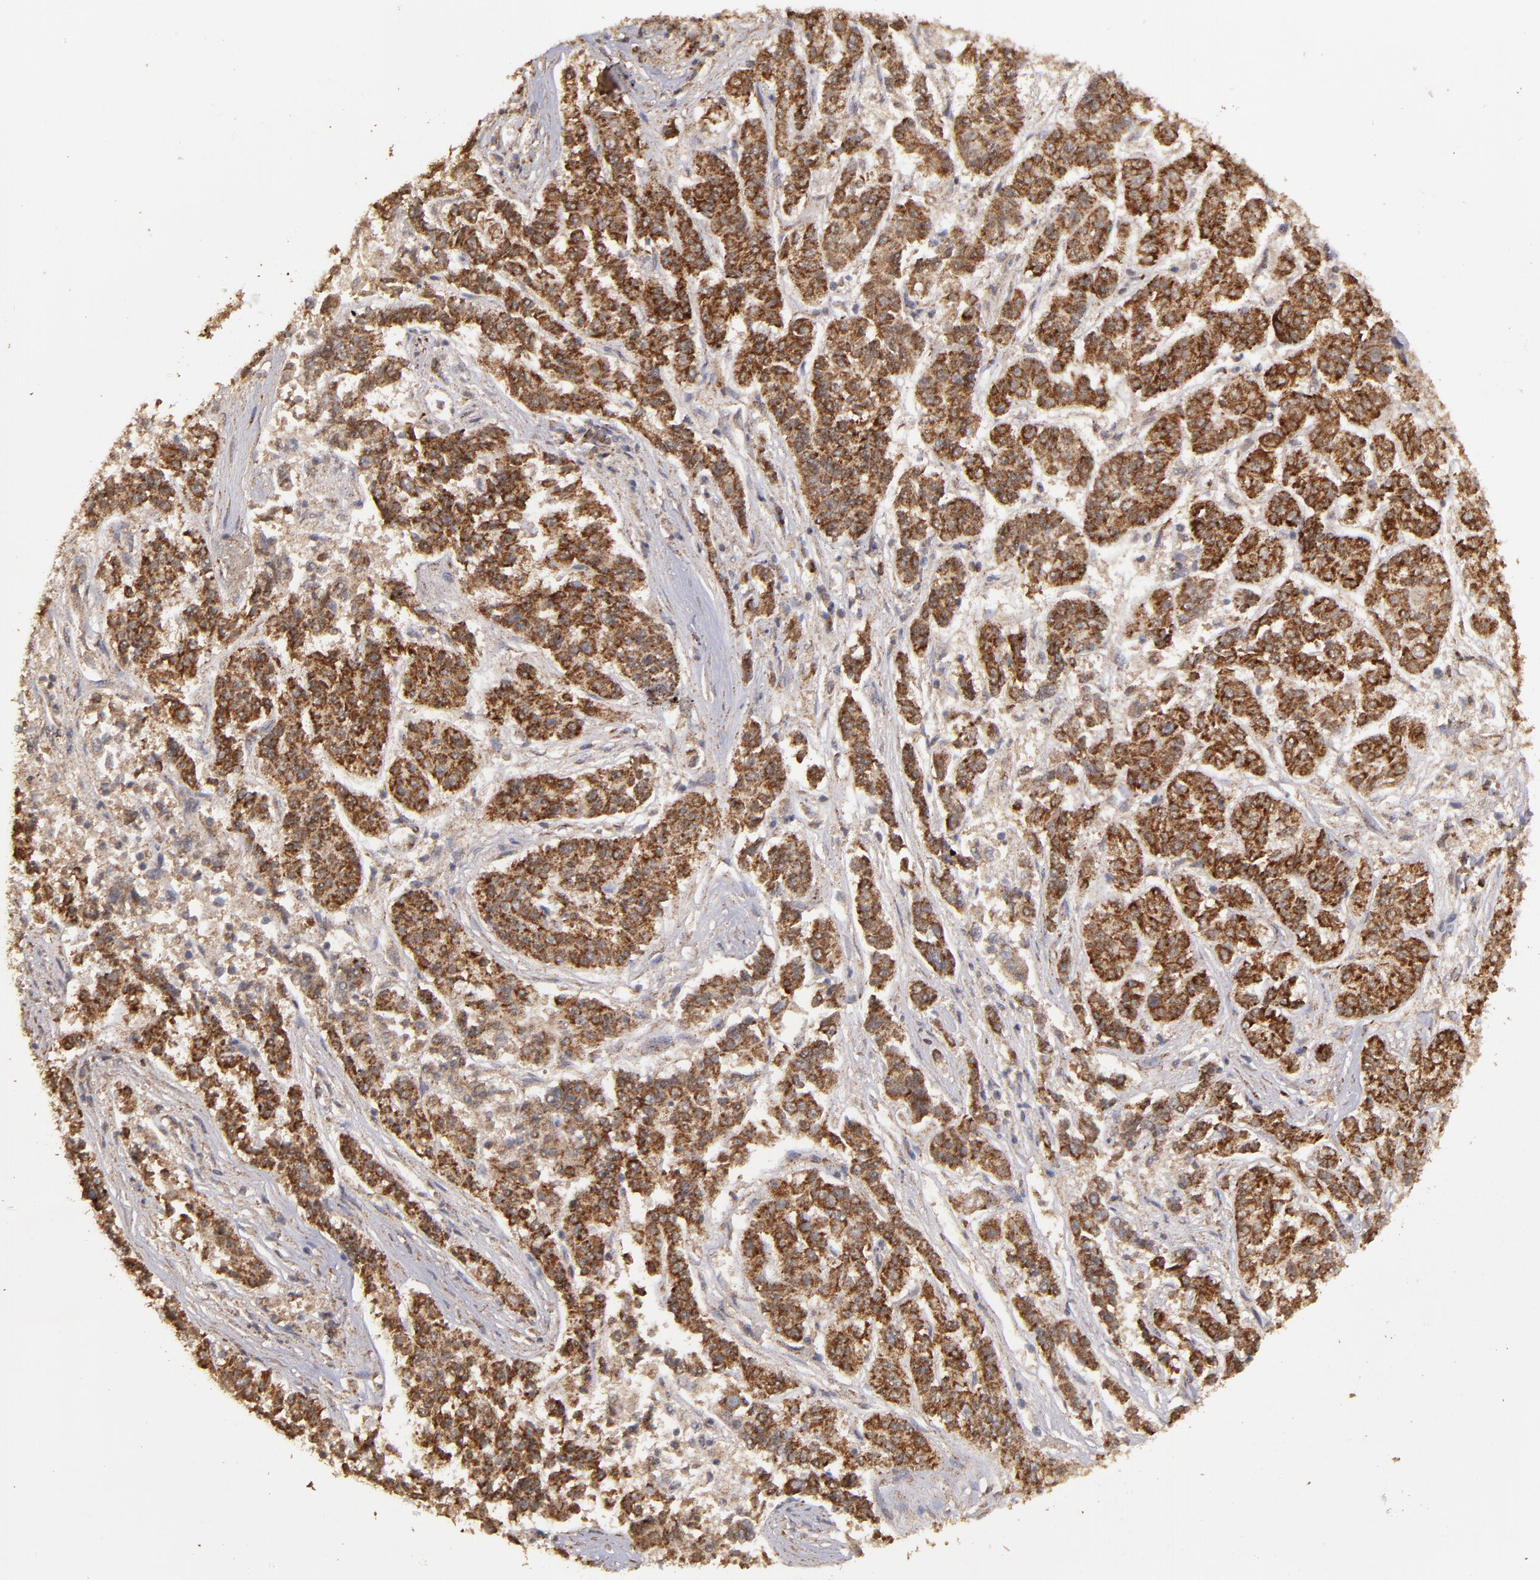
{"staining": {"intensity": "strong", "quantity": "25%-75%", "location": "cytoplasmic/membranous"}, "tissue": "lung cancer", "cell_type": "Tumor cells", "image_type": "cancer", "snomed": [{"axis": "morphology", "description": "Adenocarcinoma, NOS"}, {"axis": "topography", "description": "Lung"}], "caption": "Tumor cells show strong cytoplasmic/membranous positivity in about 25%-75% of cells in lung cancer (adenocarcinoma). (brown staining indicates protein expression, while blue staining denotes nuclei).", "gene": "FAT1", "patient": {"sex": "male", "age": 84}}